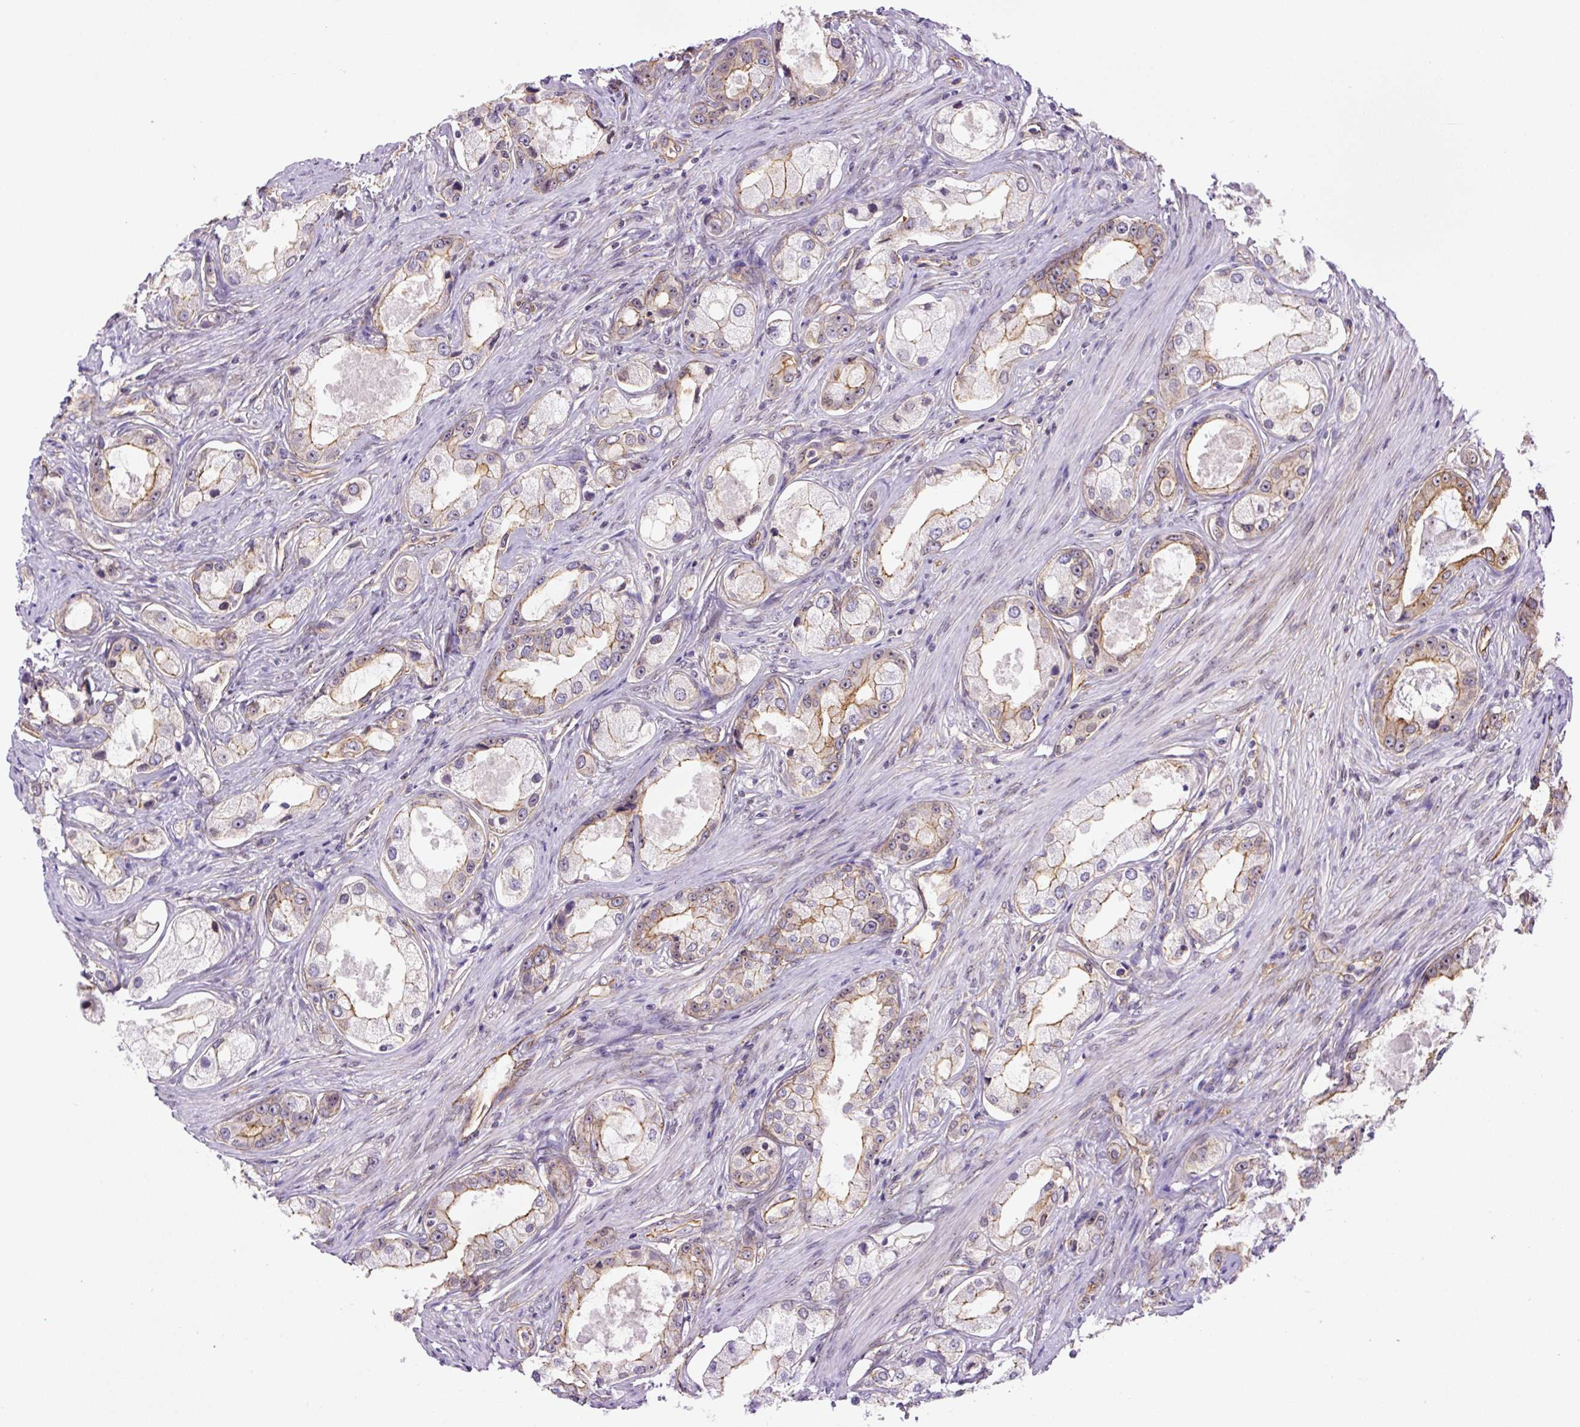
{"staining": {"intensity": "moderate", "quantity": "<25%", "location": "cytoplasmic/membranous"}, "tissue": "prostate cancer", "cell_type": "Tumor cells", "image_type": "cancer", "snomed": [{"axis": "morphology", "description": "Adenocarcinoma, Low grade"}, {"axis": "topography", "description": "Prostate"}], "caption": "An immunohistochemistry photomicrograph of tumor tissue is shown. Protein staining in brown labels moderate cytoplasmic/membranous positivity in prostate cancer (low-grade adenocarcinoma) within tumor cells.", "gene": "MYO5C", "patient": {"sex": "male", "age": 68}}